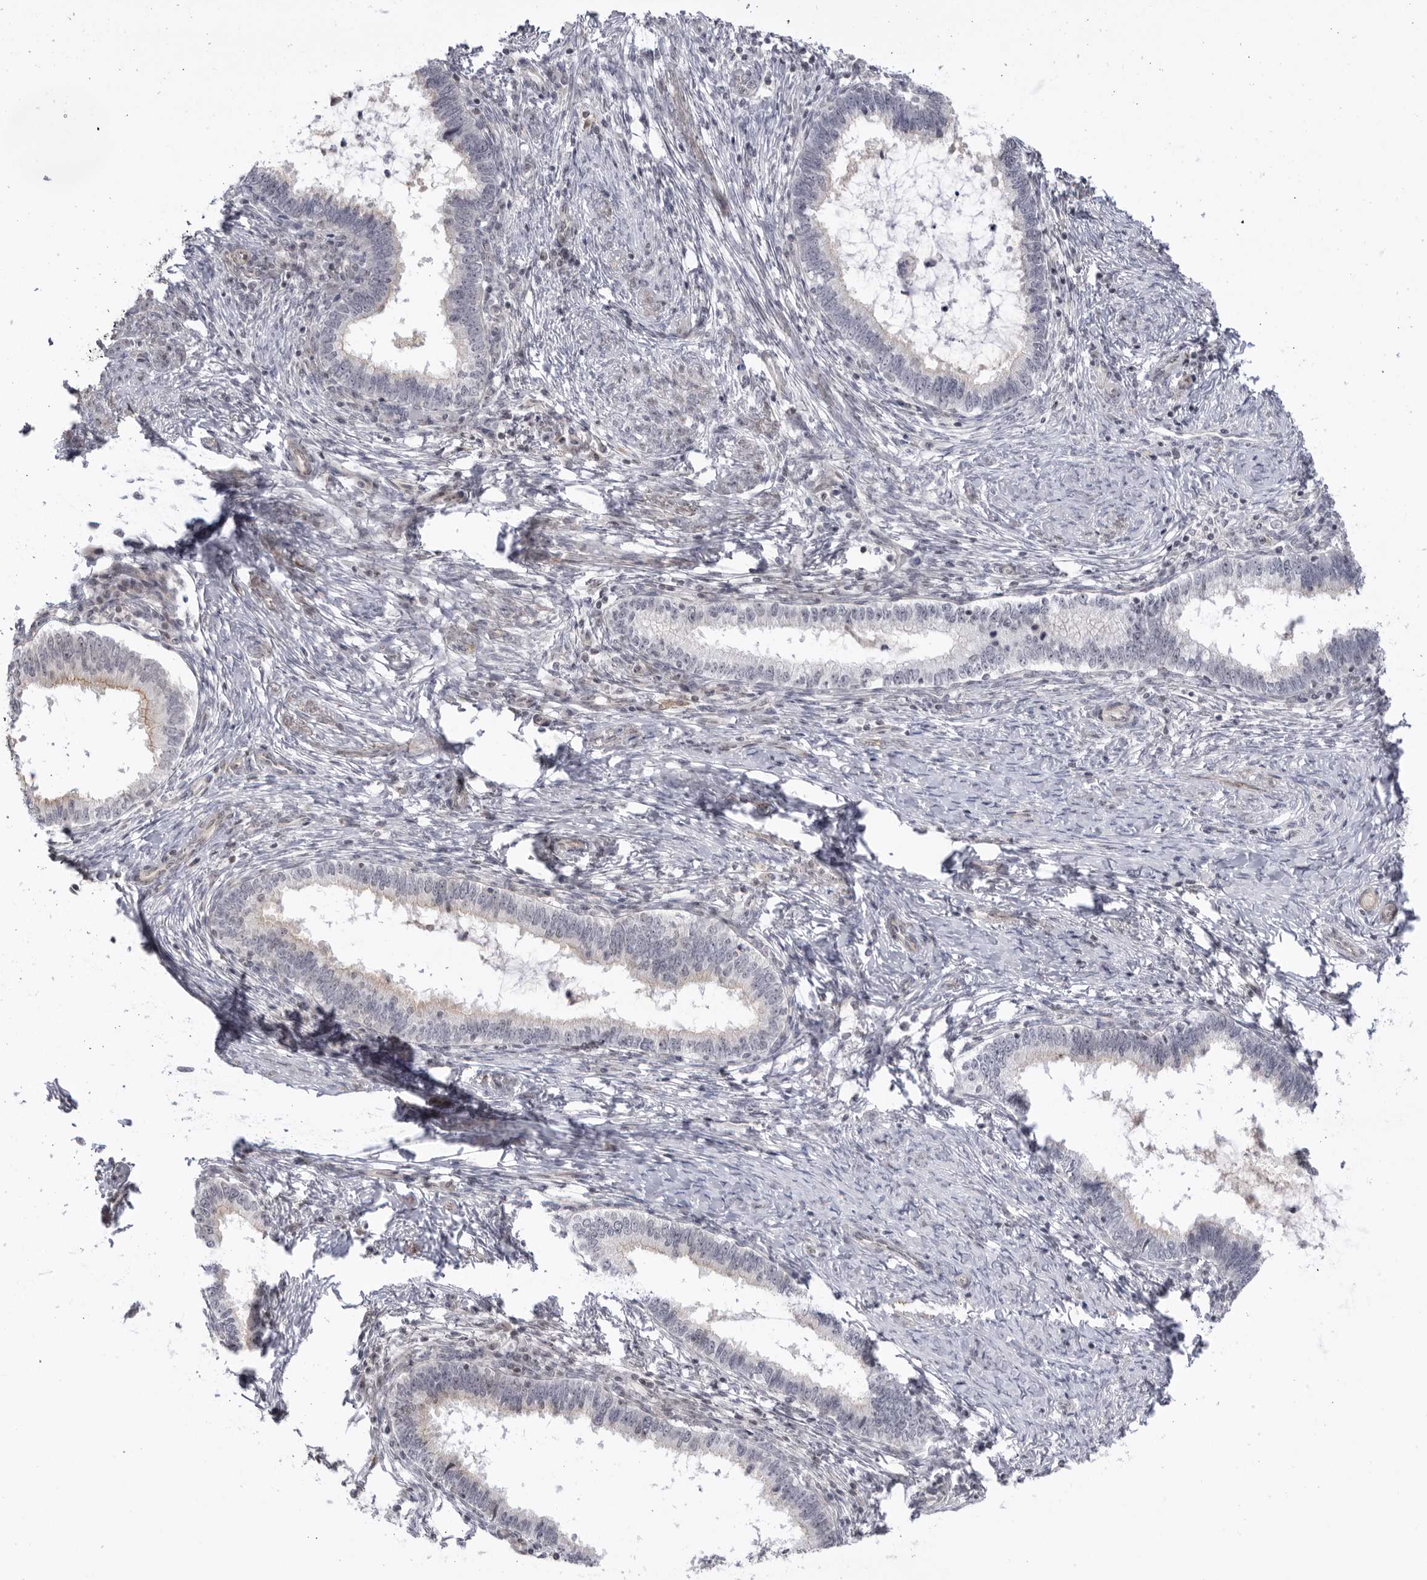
{"staining": {"intensity": "negative", "quantity": "none", "location": "none"}, "tissue": "cervical cancer", "cell_type": "Tumor cells", "image_type": "cancer", "snomed": [{"axis": "morphology", "description": "Adenocarcinoma, NOS"}, {"axis": "topography", "description": "Cervix"}], "caption": "This is an immunohistochemistry histopathology image of cervical cancer (adenocarcinoma). There is no staining in tumor cells.", "gene": "CNBD1", "patient": {"sex": "female", "age": 36}}